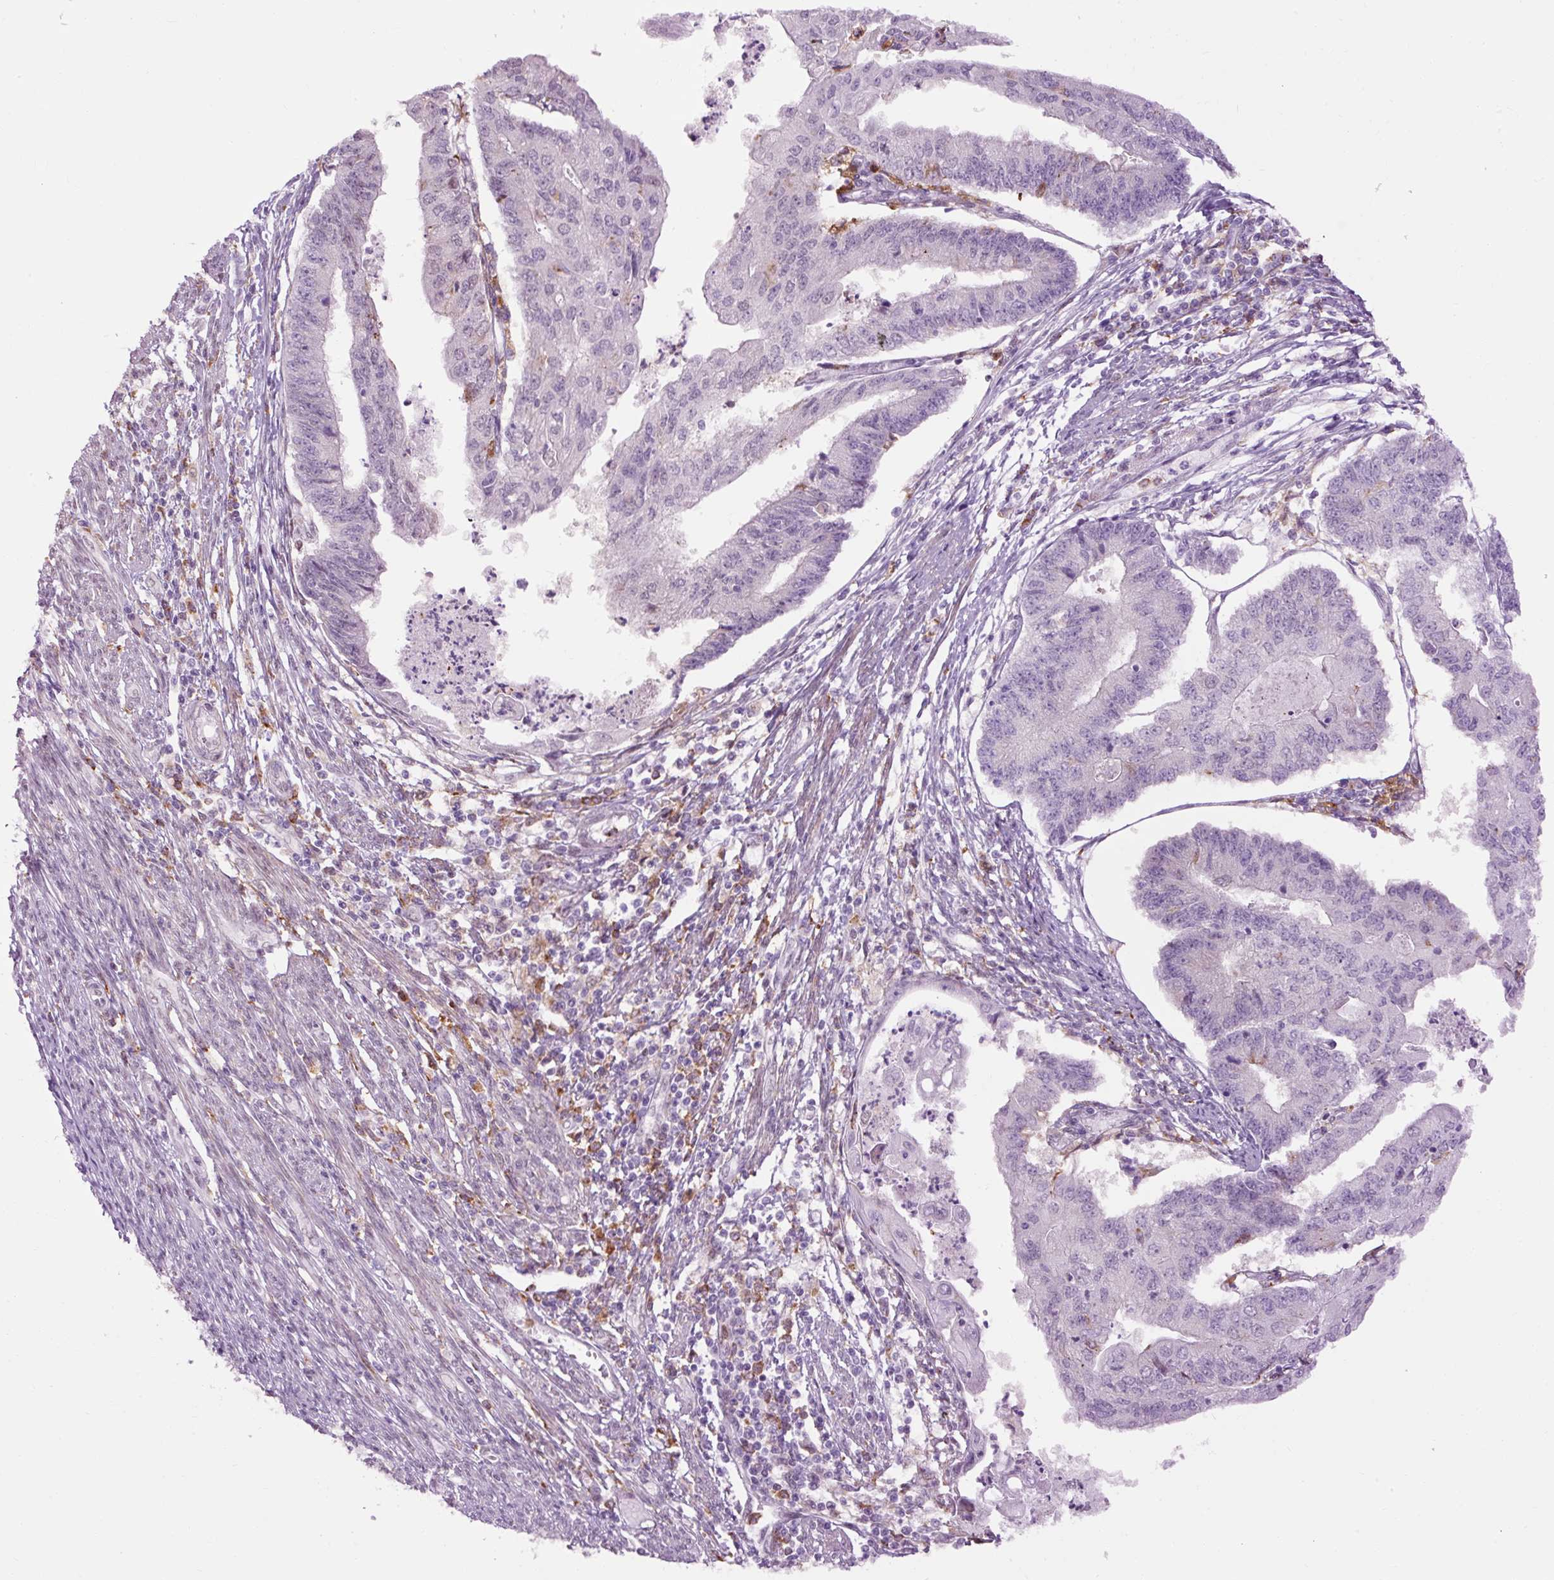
{"staining": {"intensity": "negative", "quantity": "none", "location": "none"}, "tissue": "endometrial cancer", "cell_type": "Tumor cells", "image_type": "cancer", "snomed": [{"axis": "morphology", "description": "Adenocarcinoma, NOS"}, {"axis": "topography", "description": "Endometrium"}], "caption": "A photomicrograph of human endometrial adenocarcinoma is negative for staining in tumor cells.", "gene": "LY86", "patient": {"sex": "female", "age": 56}}